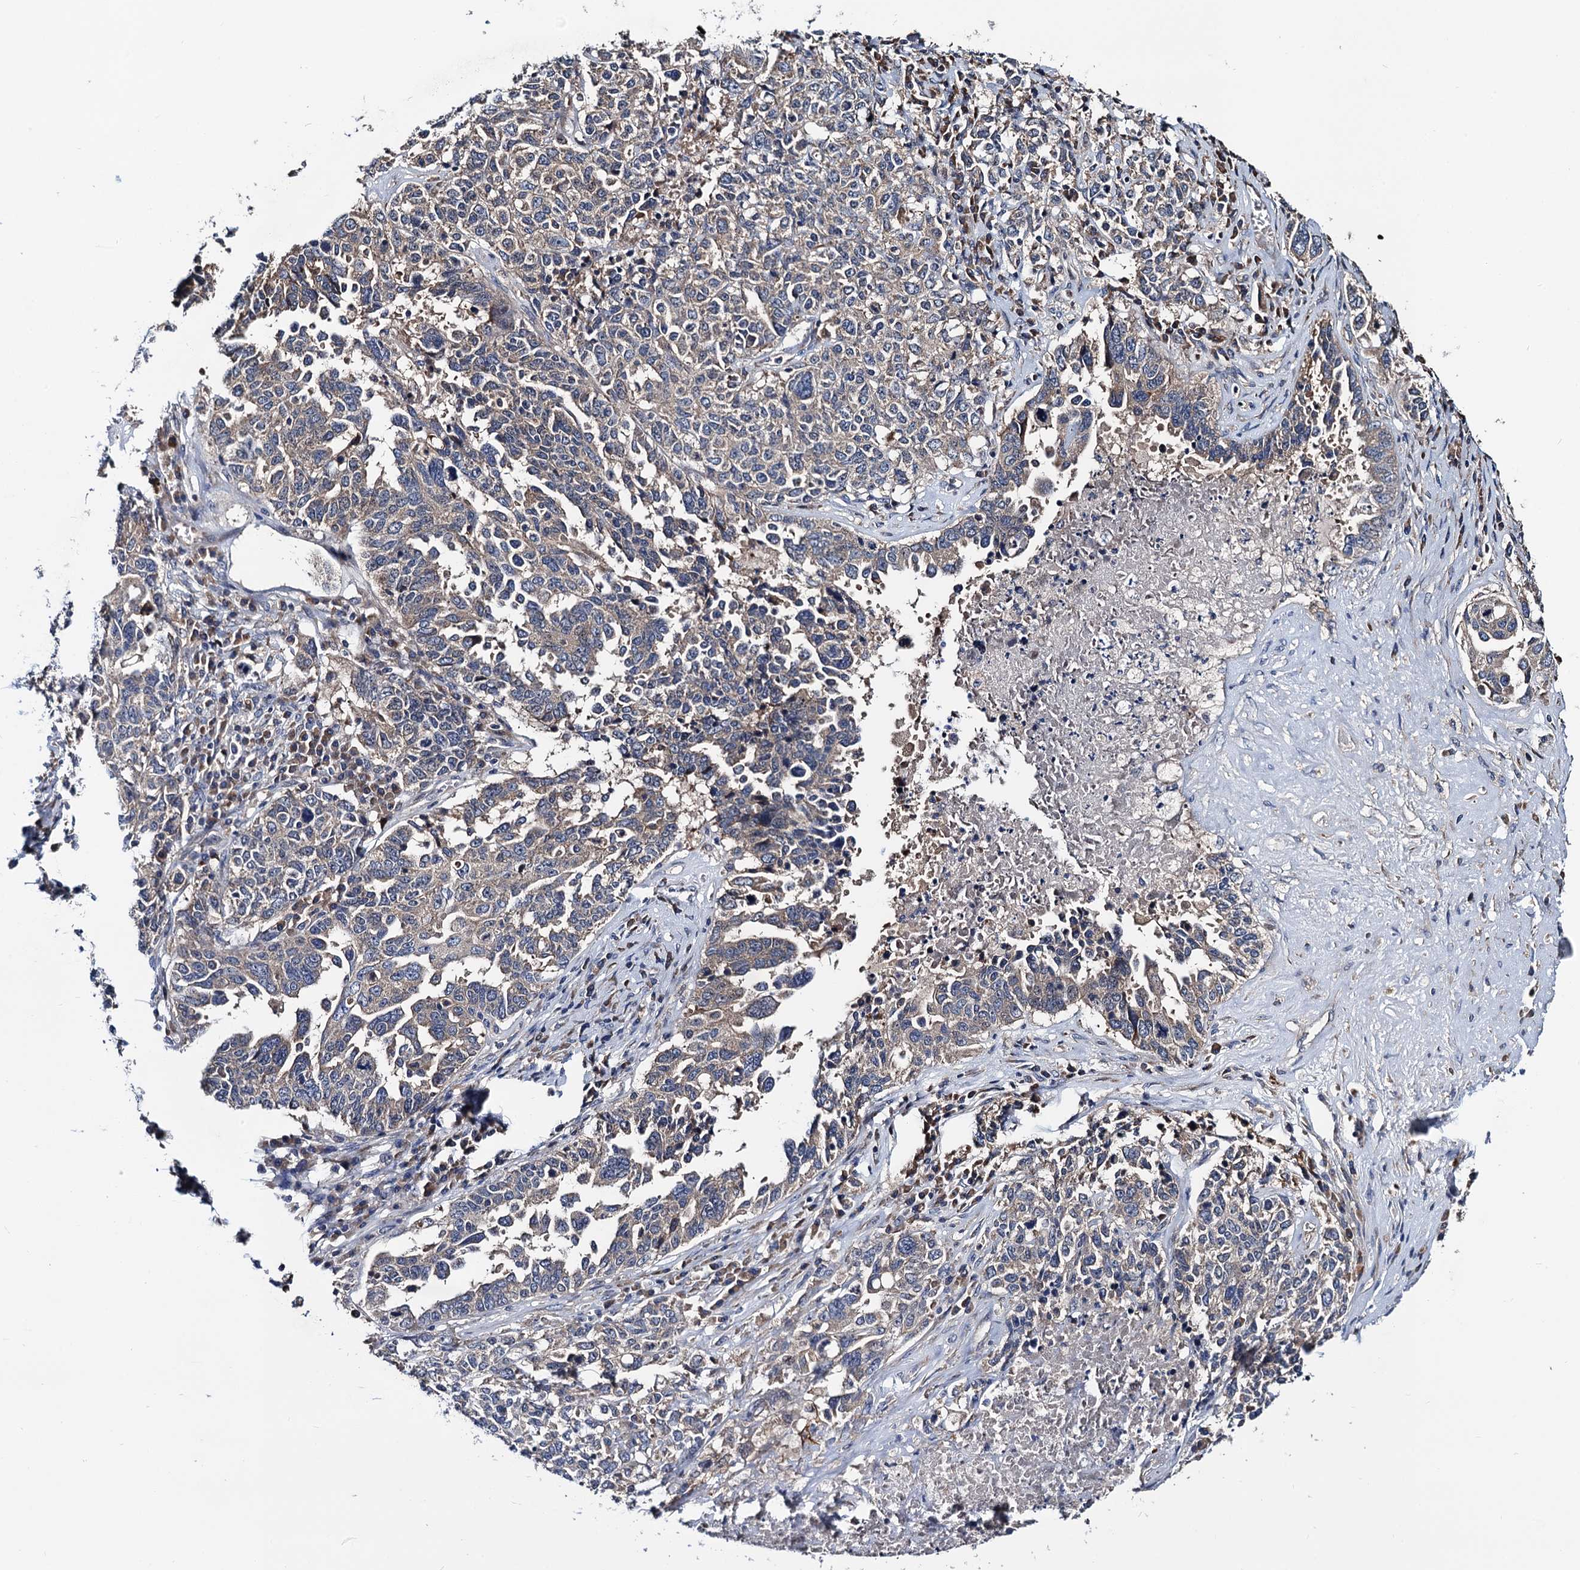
{"staining": {"intensity": "weak", "quantity": "<25%", "location": "cytoplasmic/membranous"}, "tissue": "ovarian cancer", "cell_type": "Tumor cells", "image_type": "cancer", "snomed": [{"axis": "morphology", "description": "Carcinoma, endometroid"}, {"axis": "topography", "description": "Ovary"}], "caption": "This is a micrograph of IHC staining of endometroid carcinoma (ovarian), which shows no positivity in tumor cells. Brightfield microscopy of immunohistochemistry stained with DAB (3,3'-diaminobenzidine) (brown) and hematoxylin (blue), captured at high magnification.", "gene": "TRMT112", "patient": {"sex": "female", "age": 62}}